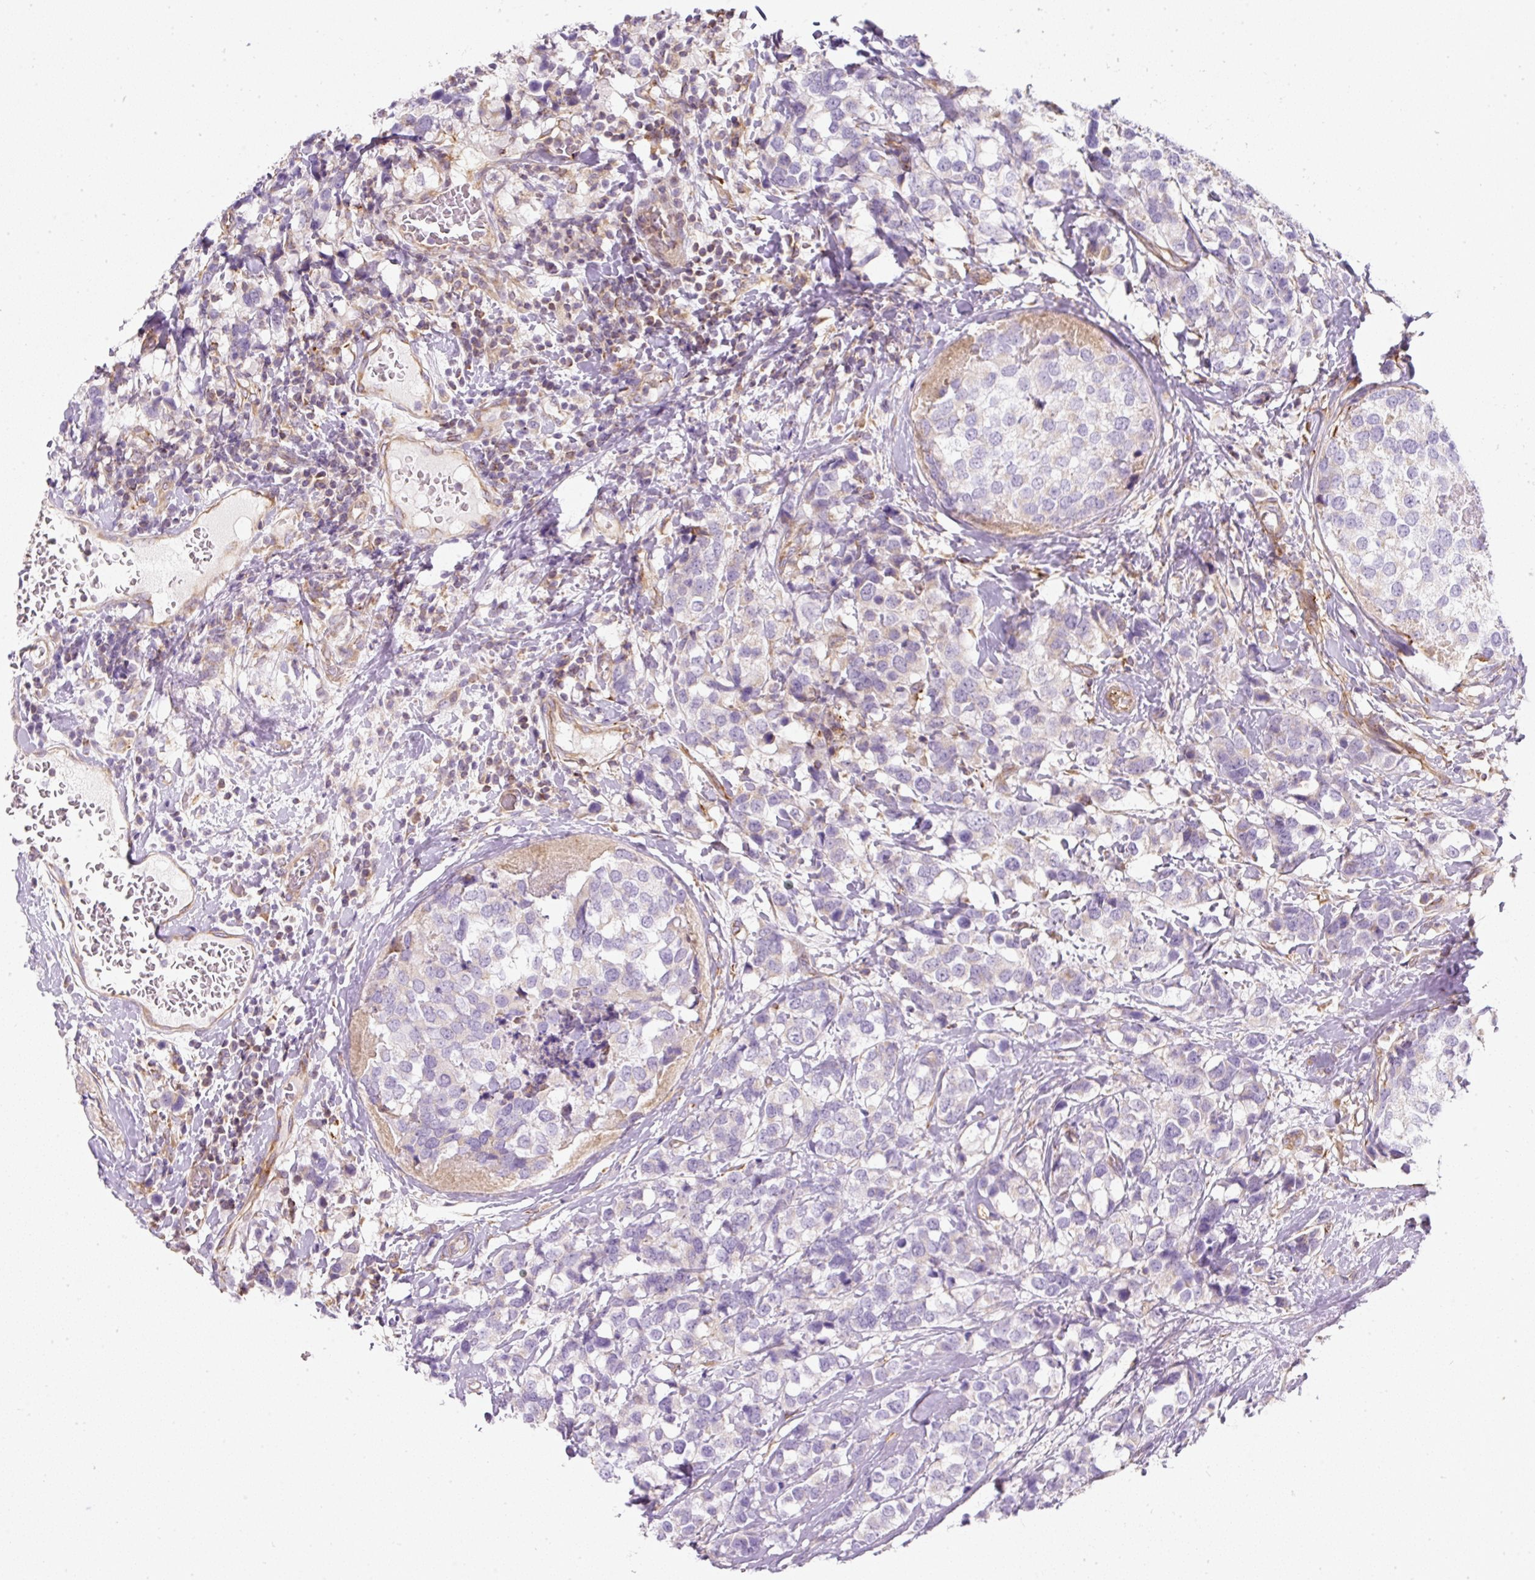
{"staining": {"intensity": "negative", "quantity": "none", "location": "none"}, "tissue": "breast cancer", "cell_type": "Tumor cells", "image_type": "cancer", "snomed": [{"axis": "morphology", "description": "Lobular carcinoma"}, {"axis": "topography", "description": "Breast"}], "caption": "Immunohistochemical staining of breast cancer reveals no significant staining in tumor cells.", "gene": "ERAP2", "patient": {"sex": "female", "age": 59}}